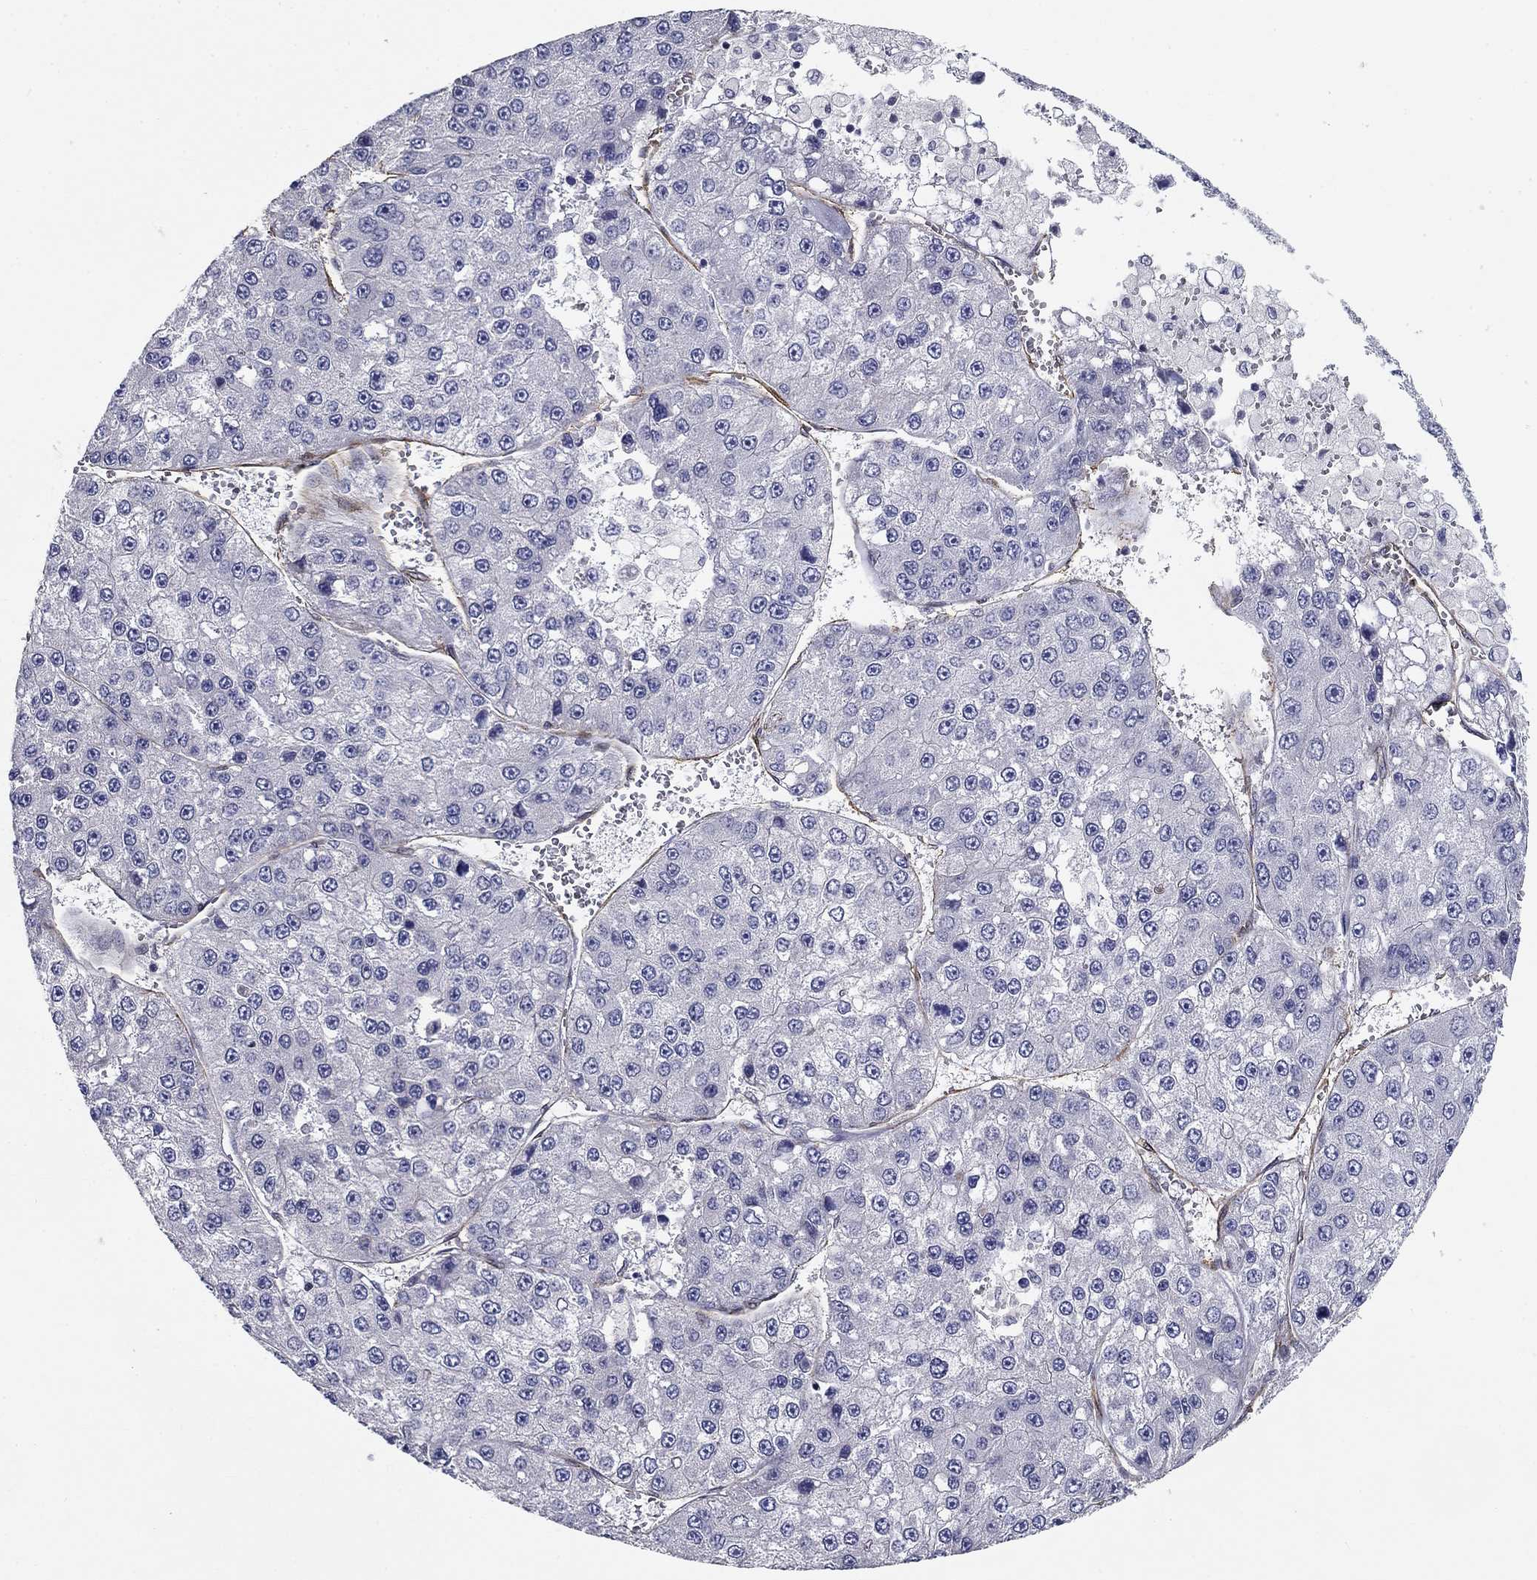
{"staining": {"intensity": "negative", "quantity": "none", "location": "none"}, "tissue": "liver cancer", "cell_type": "Tumor cells", "image_type": "cancer", "snomed": [{"axis": "morphology", "description": "Carcinoma, Hepatocellular, NOS"}, {"axis": "topography", "description": "Liver"}], "caption": "An image of human hepatocellular carcinoma (liver) is negative for staining in tumor cells.", "gene": "SYNC", "patient": {"sex": "female", "age": 73}}